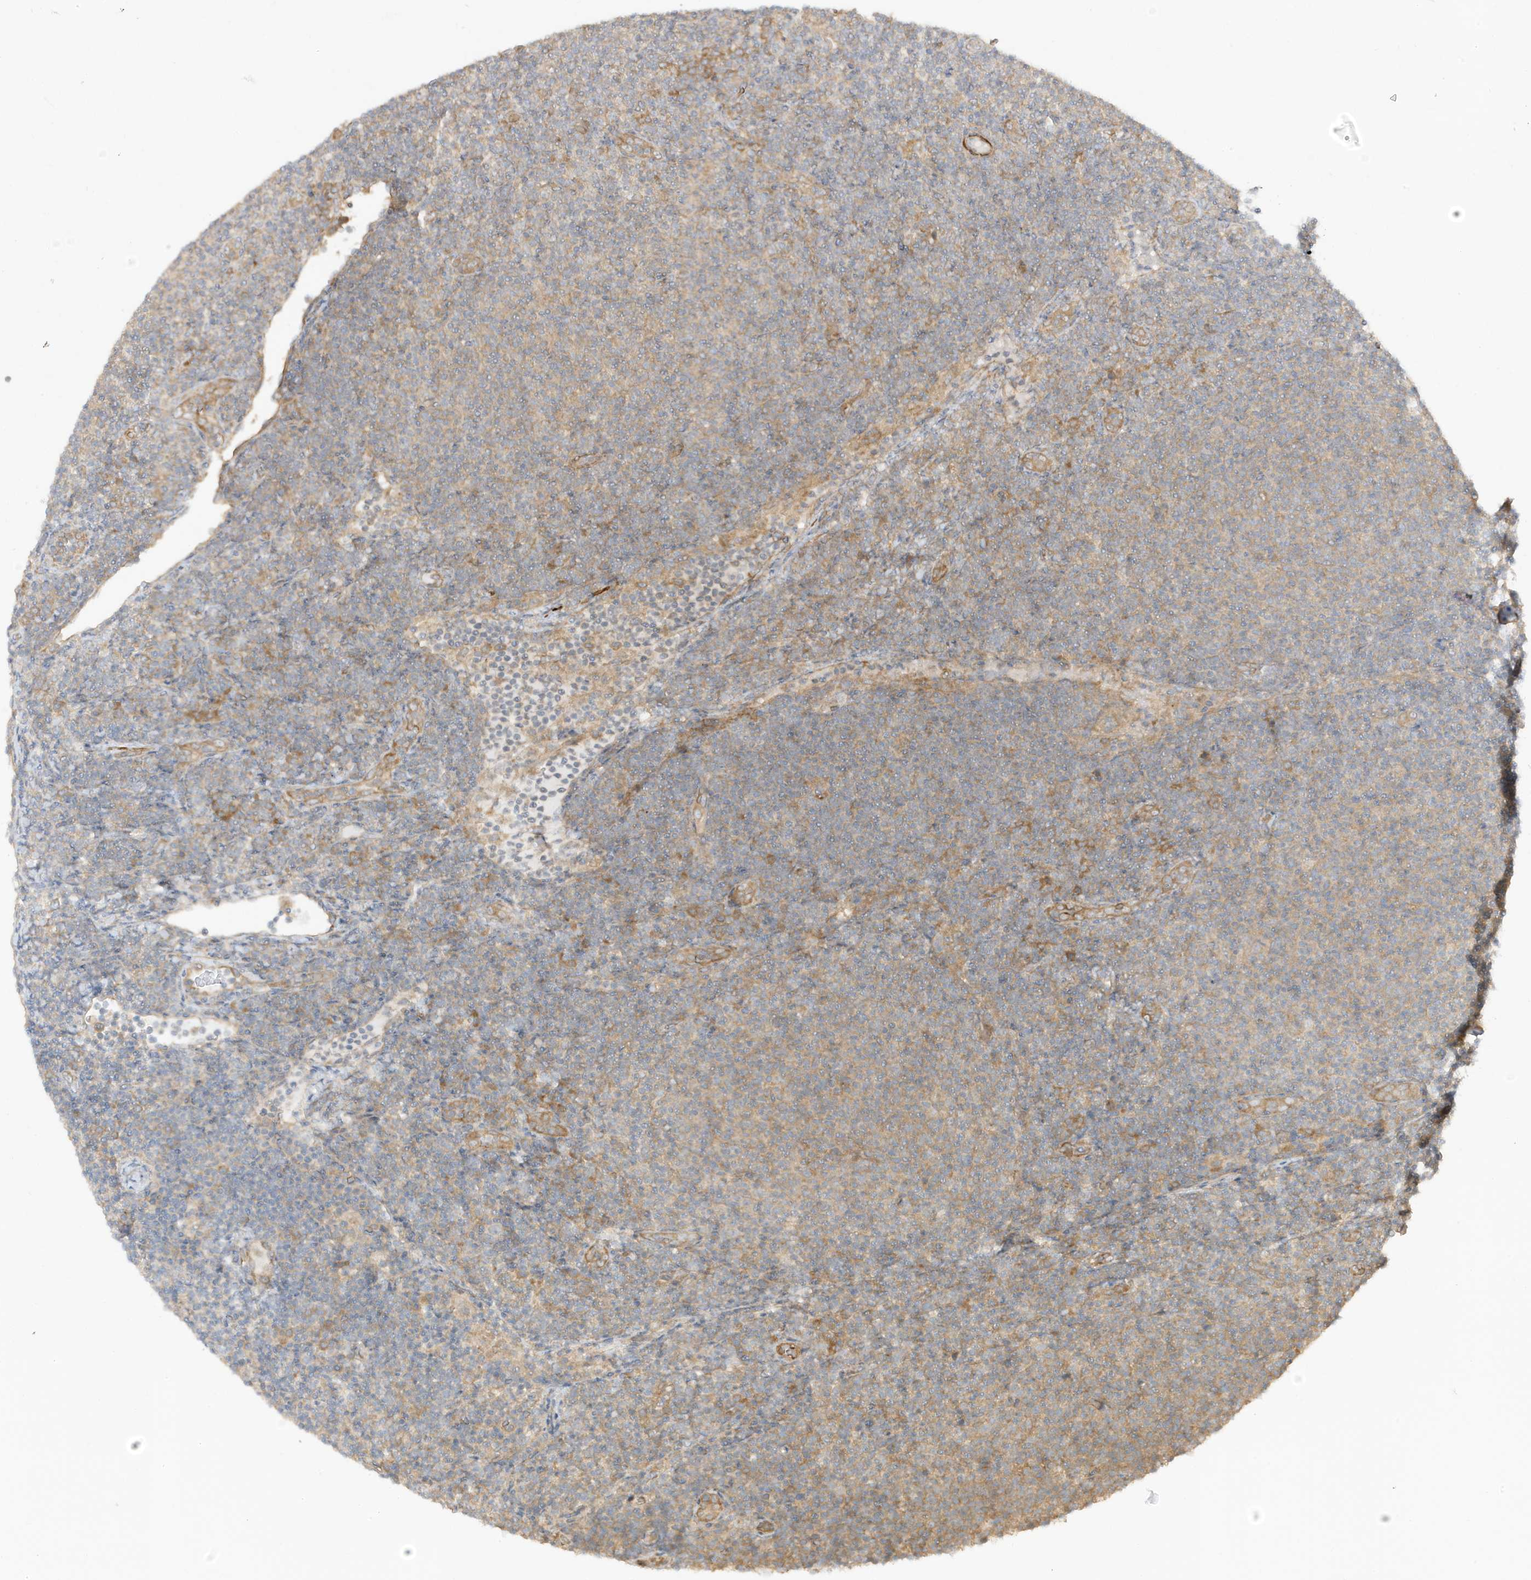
{"staining": {"intensity": "weak", "quantity": "25%-75%", "location": "cytoplasmic/membranous"}, "tissue": "lymphoma", "cell_type": "Tumor cells", "image_type": "cancer", "snomed": [{"axis": "morphology", "description": "Malignant lymphoma, non-Hodgkin's type, Low grade"}, {"axis": "topography", "description": "Lymph node"}], "caption": "Lymphoma stained with DAB IHC exhibits low levels of weak cytoplasmic/membranous positivity in approximately 25%-75% of tumor cells. The protein is shown in brown color, while the nuclei are stained blue.", "gene": "CDC42EP3", "patient": {"sex": "male", "age": 66}}